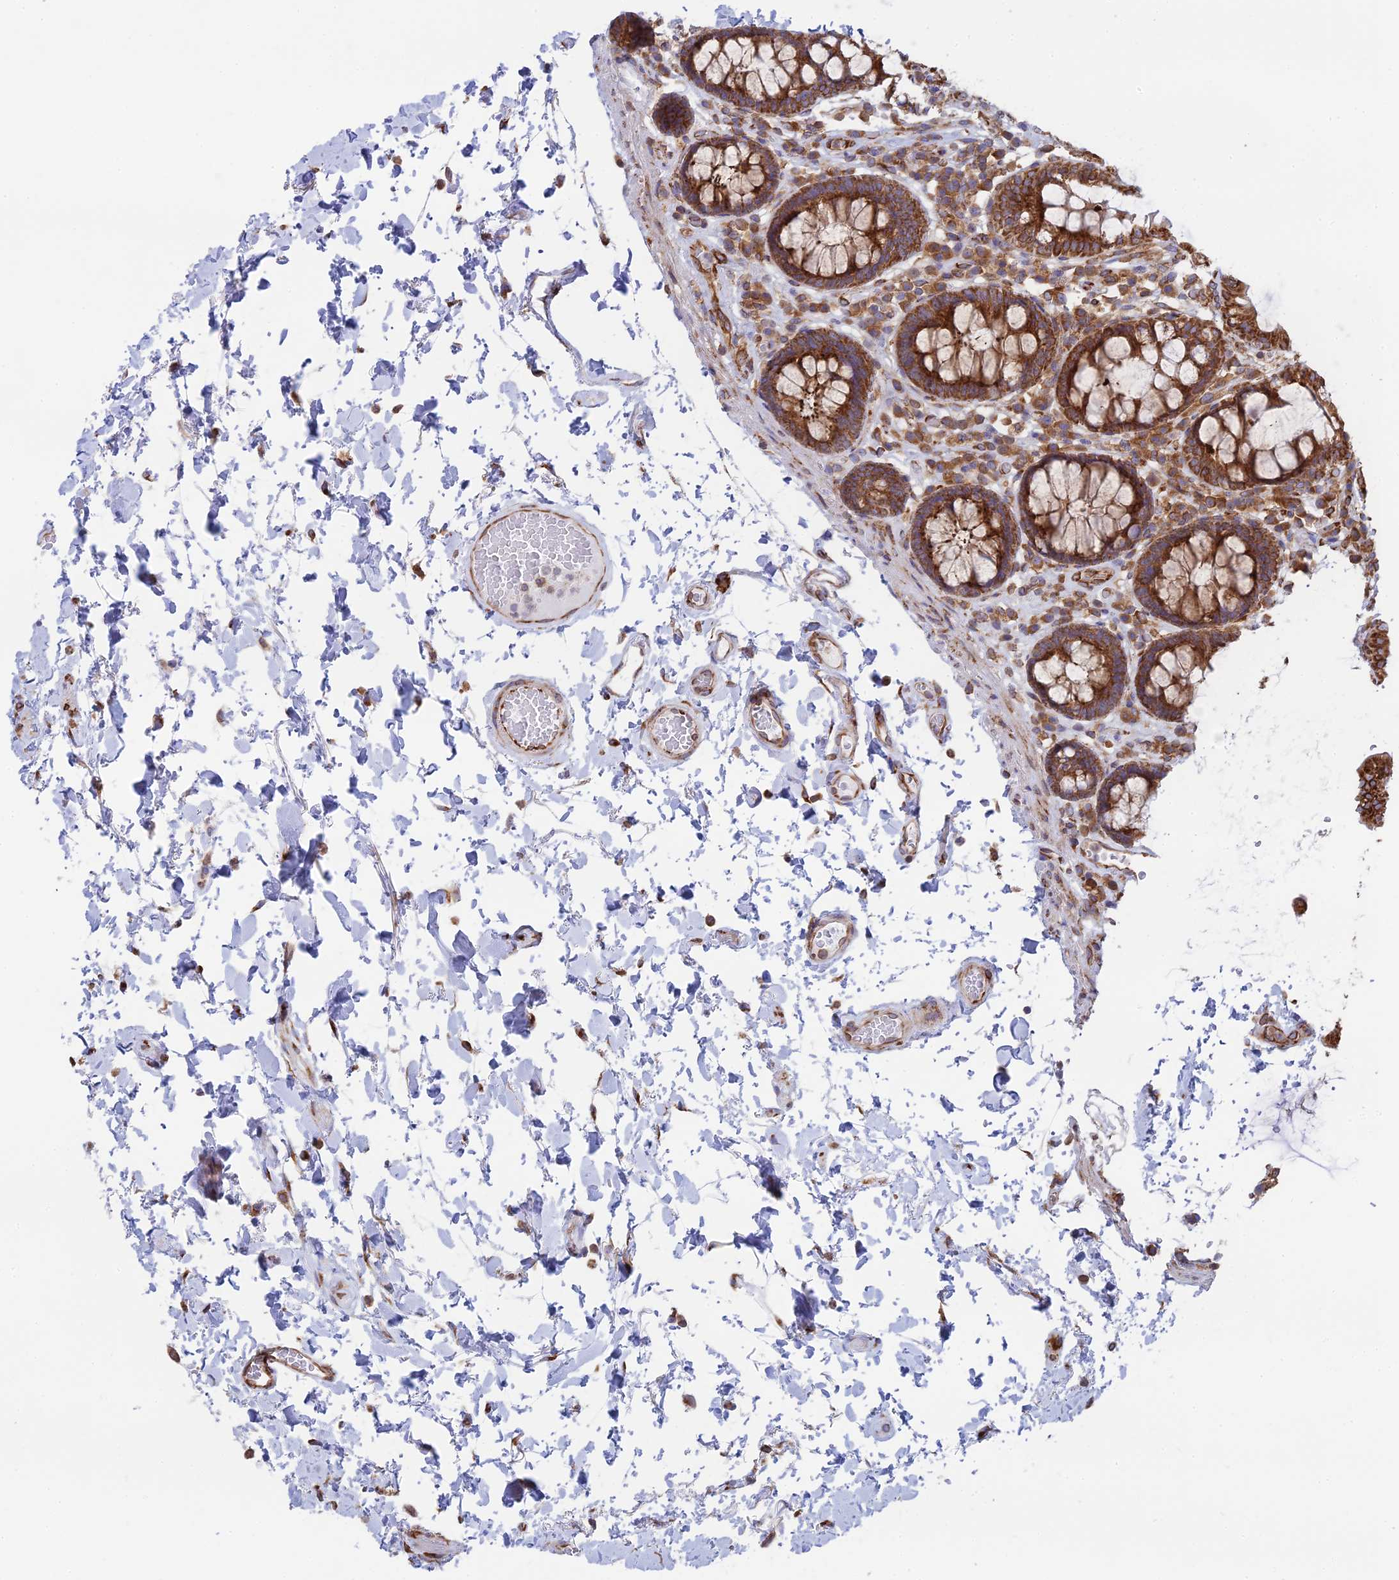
{"staining": {"intensity": "moderate", "quantity": ">75%", "location": "cytoplasmic/membranous"}, "tissue": "colon", "cell_type": "Endothelial cells", "image_type": "normal", "snomed": [{"axis": "morphology", "description": "Normal tissue, NOS"}, {"axis": "topography", "description": "Colon"}], "caption": "Protein expression analysis of benign human colon reveals moderate cytoplasmic/membranous positivity in about >75% of endothelial cells. The staining was performed using DAB (3,3'-diaminobenzidine), with brown indicating positive protein expression. Nuclei are stained blue with hematoxylin.", "gene": "CCDC69", "patient": {"sex": "male", "age": 84}}